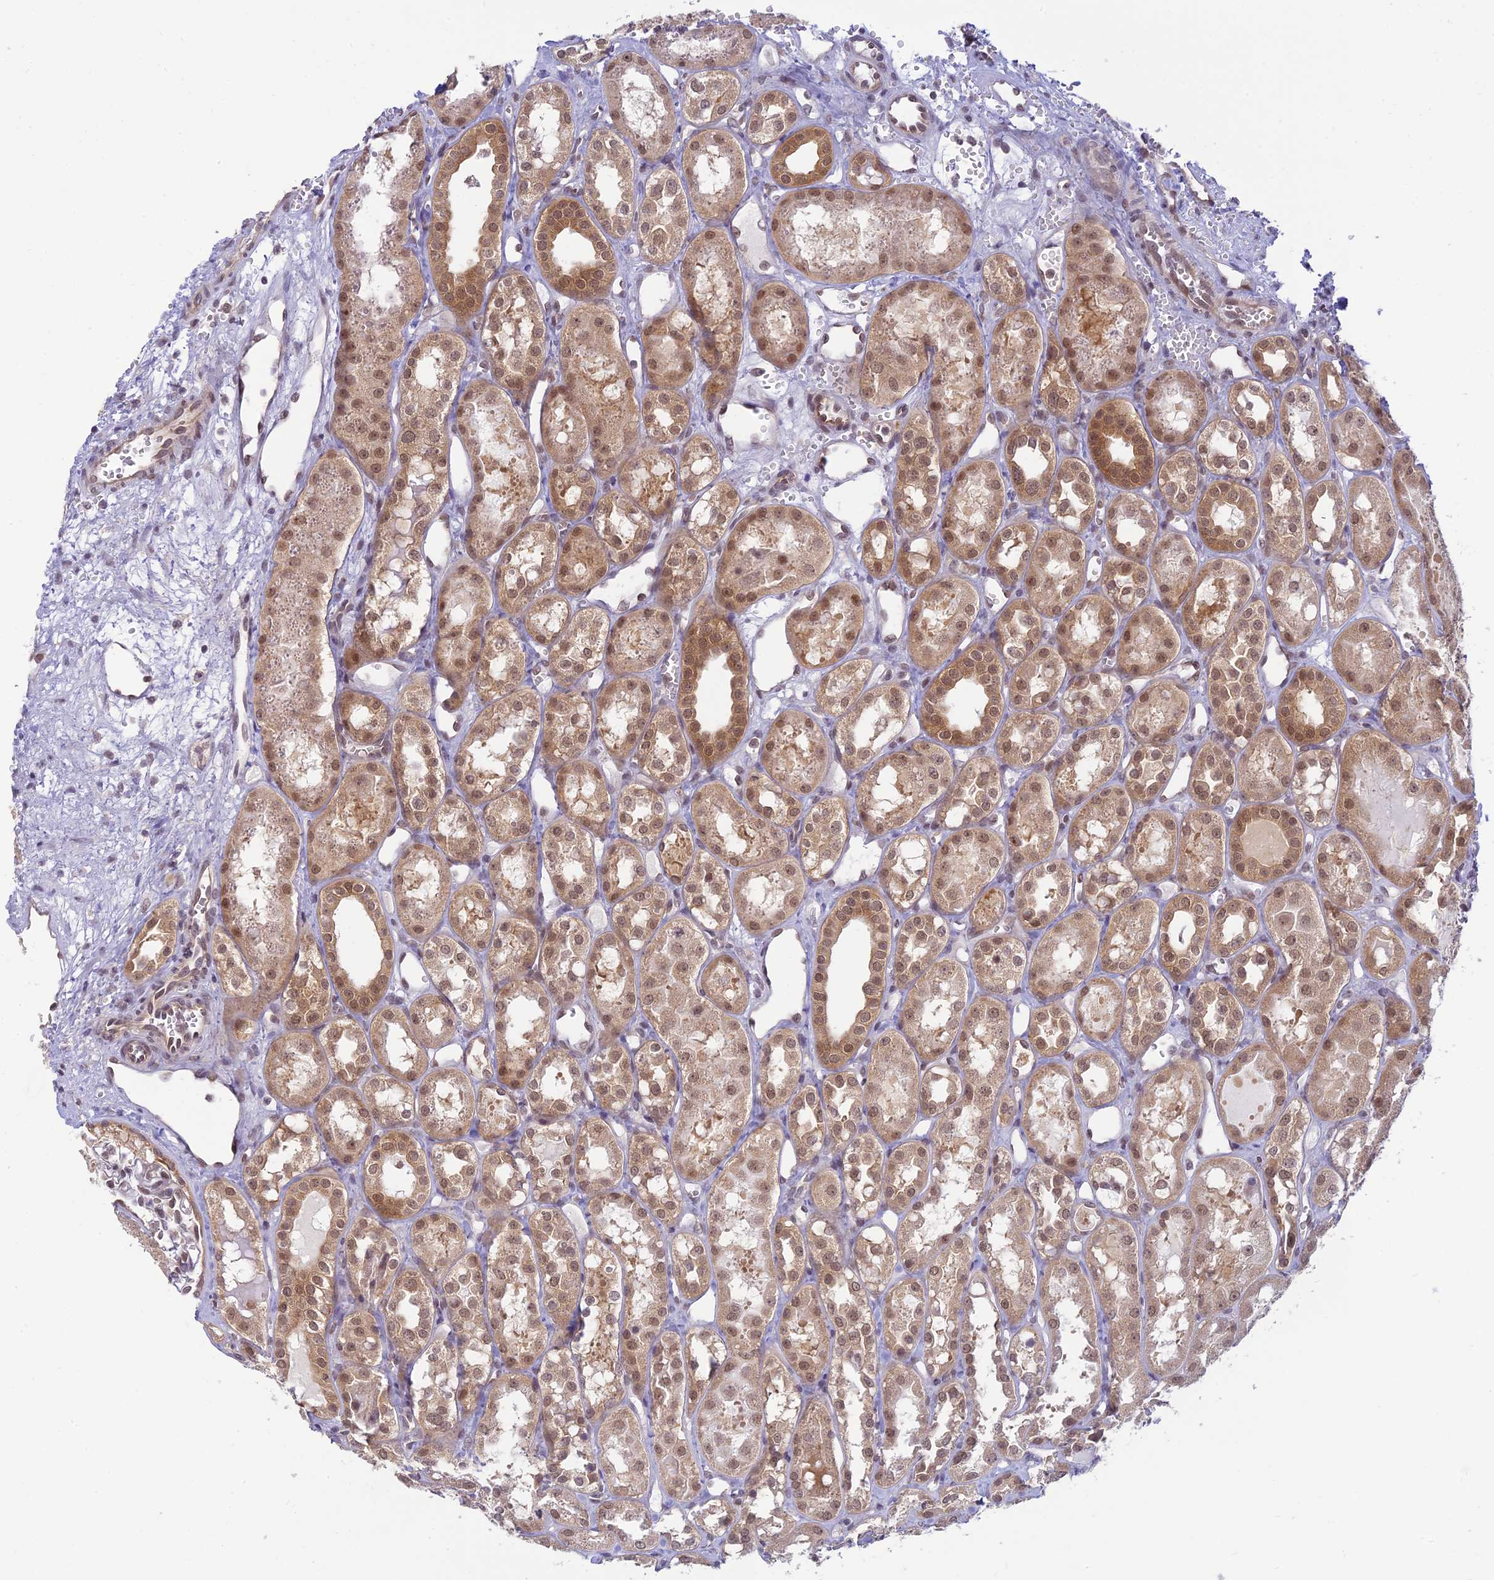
{"staining": {"intensity": "weak", "quantity": "<25%", "location": "nuclear"}, "tissue": "kidney", "cell_type": "Cells in glomeruli", "image_type": "normal", "snomed": [{"axis": "morphology", "description": "Normal tissue, NOS"}, {"axis": "topography", "description": "Kidney"}], "caption": "IHC image of benign kidney: human kidney stained with DAB (3,3'-diaminobenzidine) displays no significant protein positivity in cells in glomeruli. The staining is performed using DAB (3,3'-diaminobenzidine) brown chromogen with nuclei counter-stained in using hematoxylin.", "gene": "SKIC8", "patient": {"sex": "male", "age": 16}}